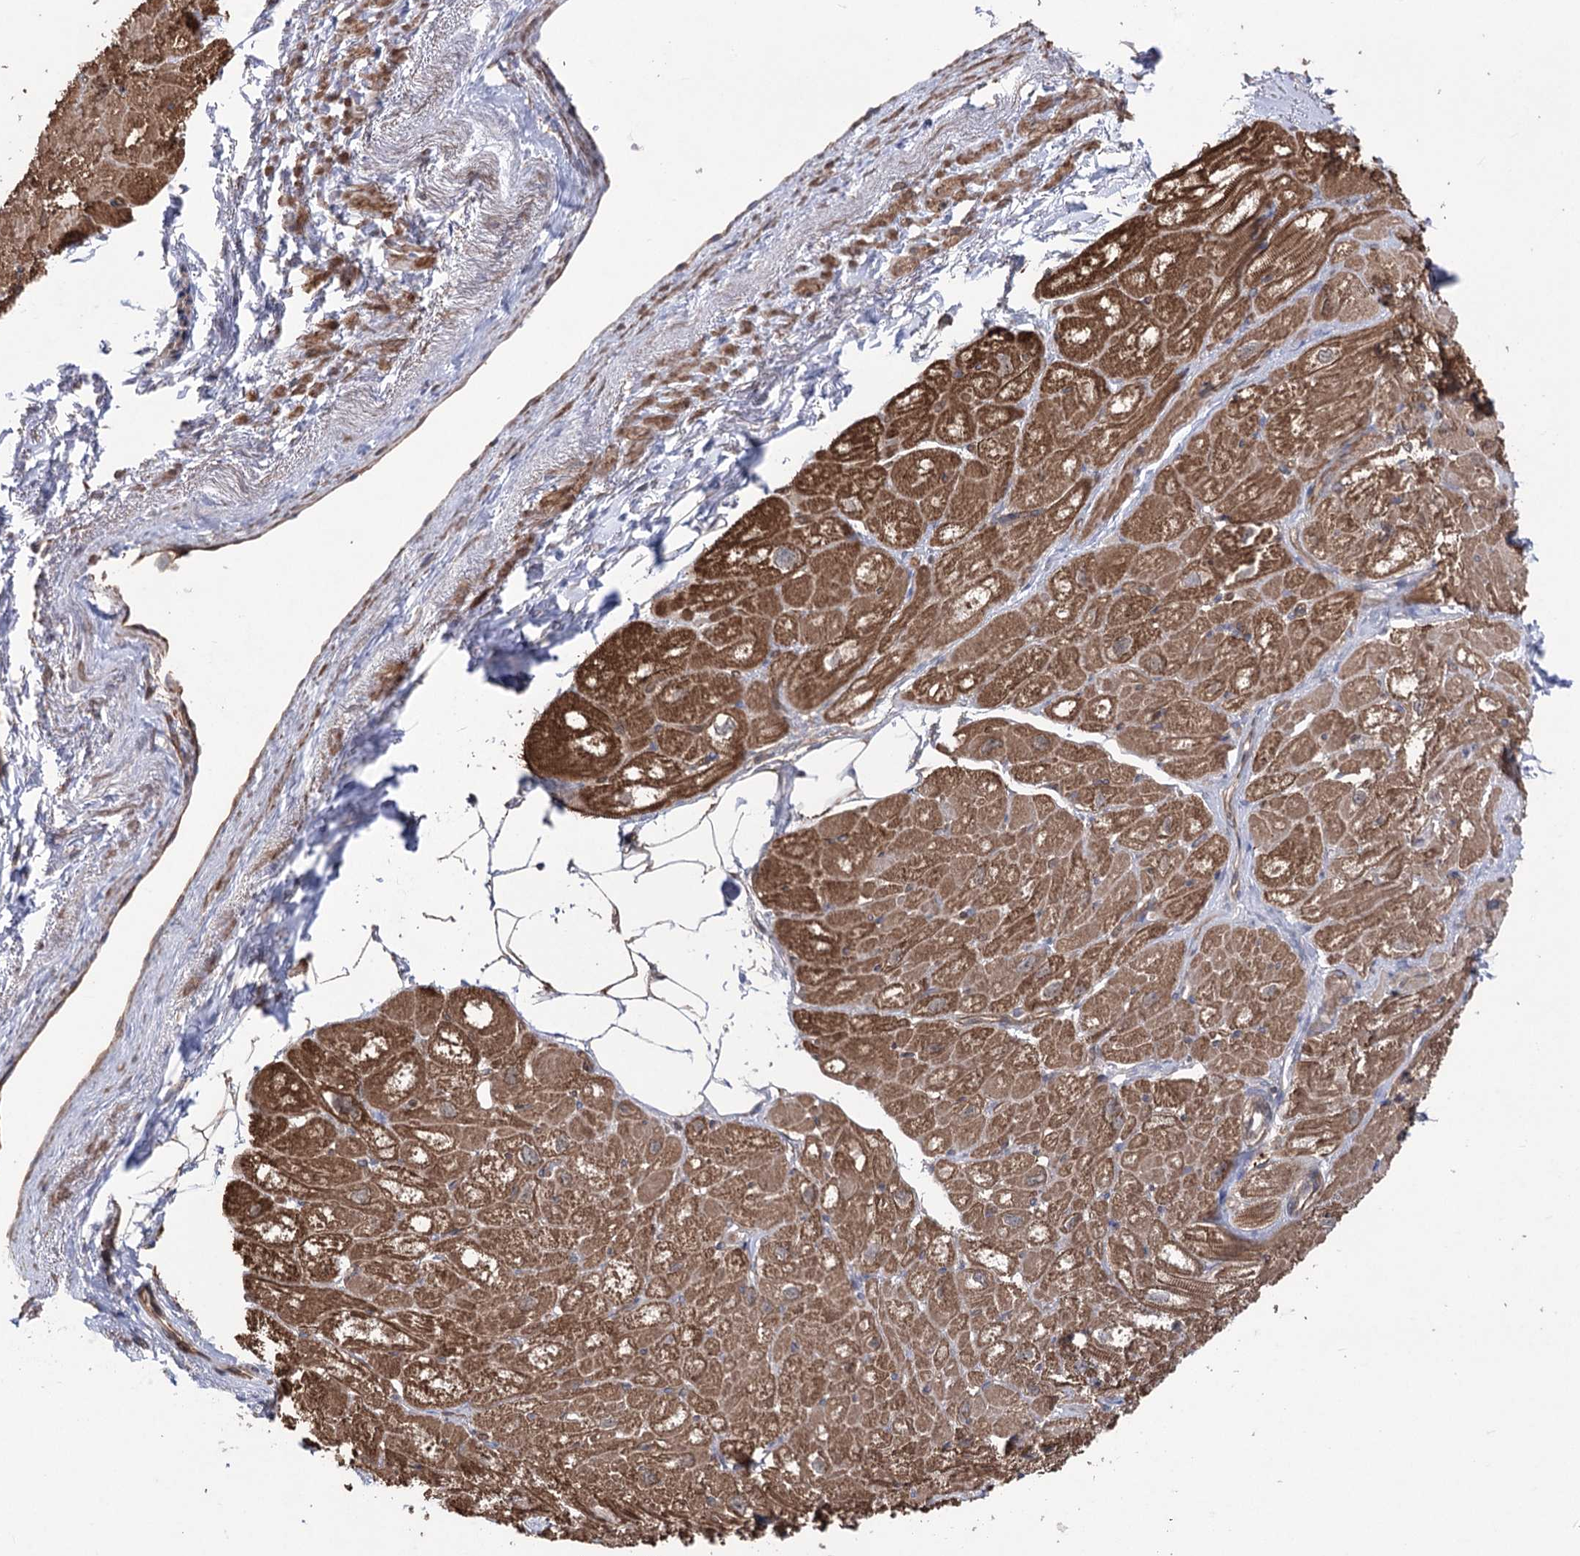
{"staining": {"intensity": "moderate", "quantity": ">75%", "location": "cytoplasmic/membranous"}, "tissue": "heart muscle", "cell_type": "Cardiomyocytes", "image_type": "normal", "snomed": [{"axis": "morphology", "description": "Normal tissue, NOS"}, {"axis": "topography", "description": "Heart"}], "caption": "Approximately >75% of cardiomyocytes in benign heart muscle display moderate cytoplasmic/membranous protein expression as visualized by brown immunohistochemical staining.", "gene": "LARS2", "patient": {"sex": "male", "age": 50}}